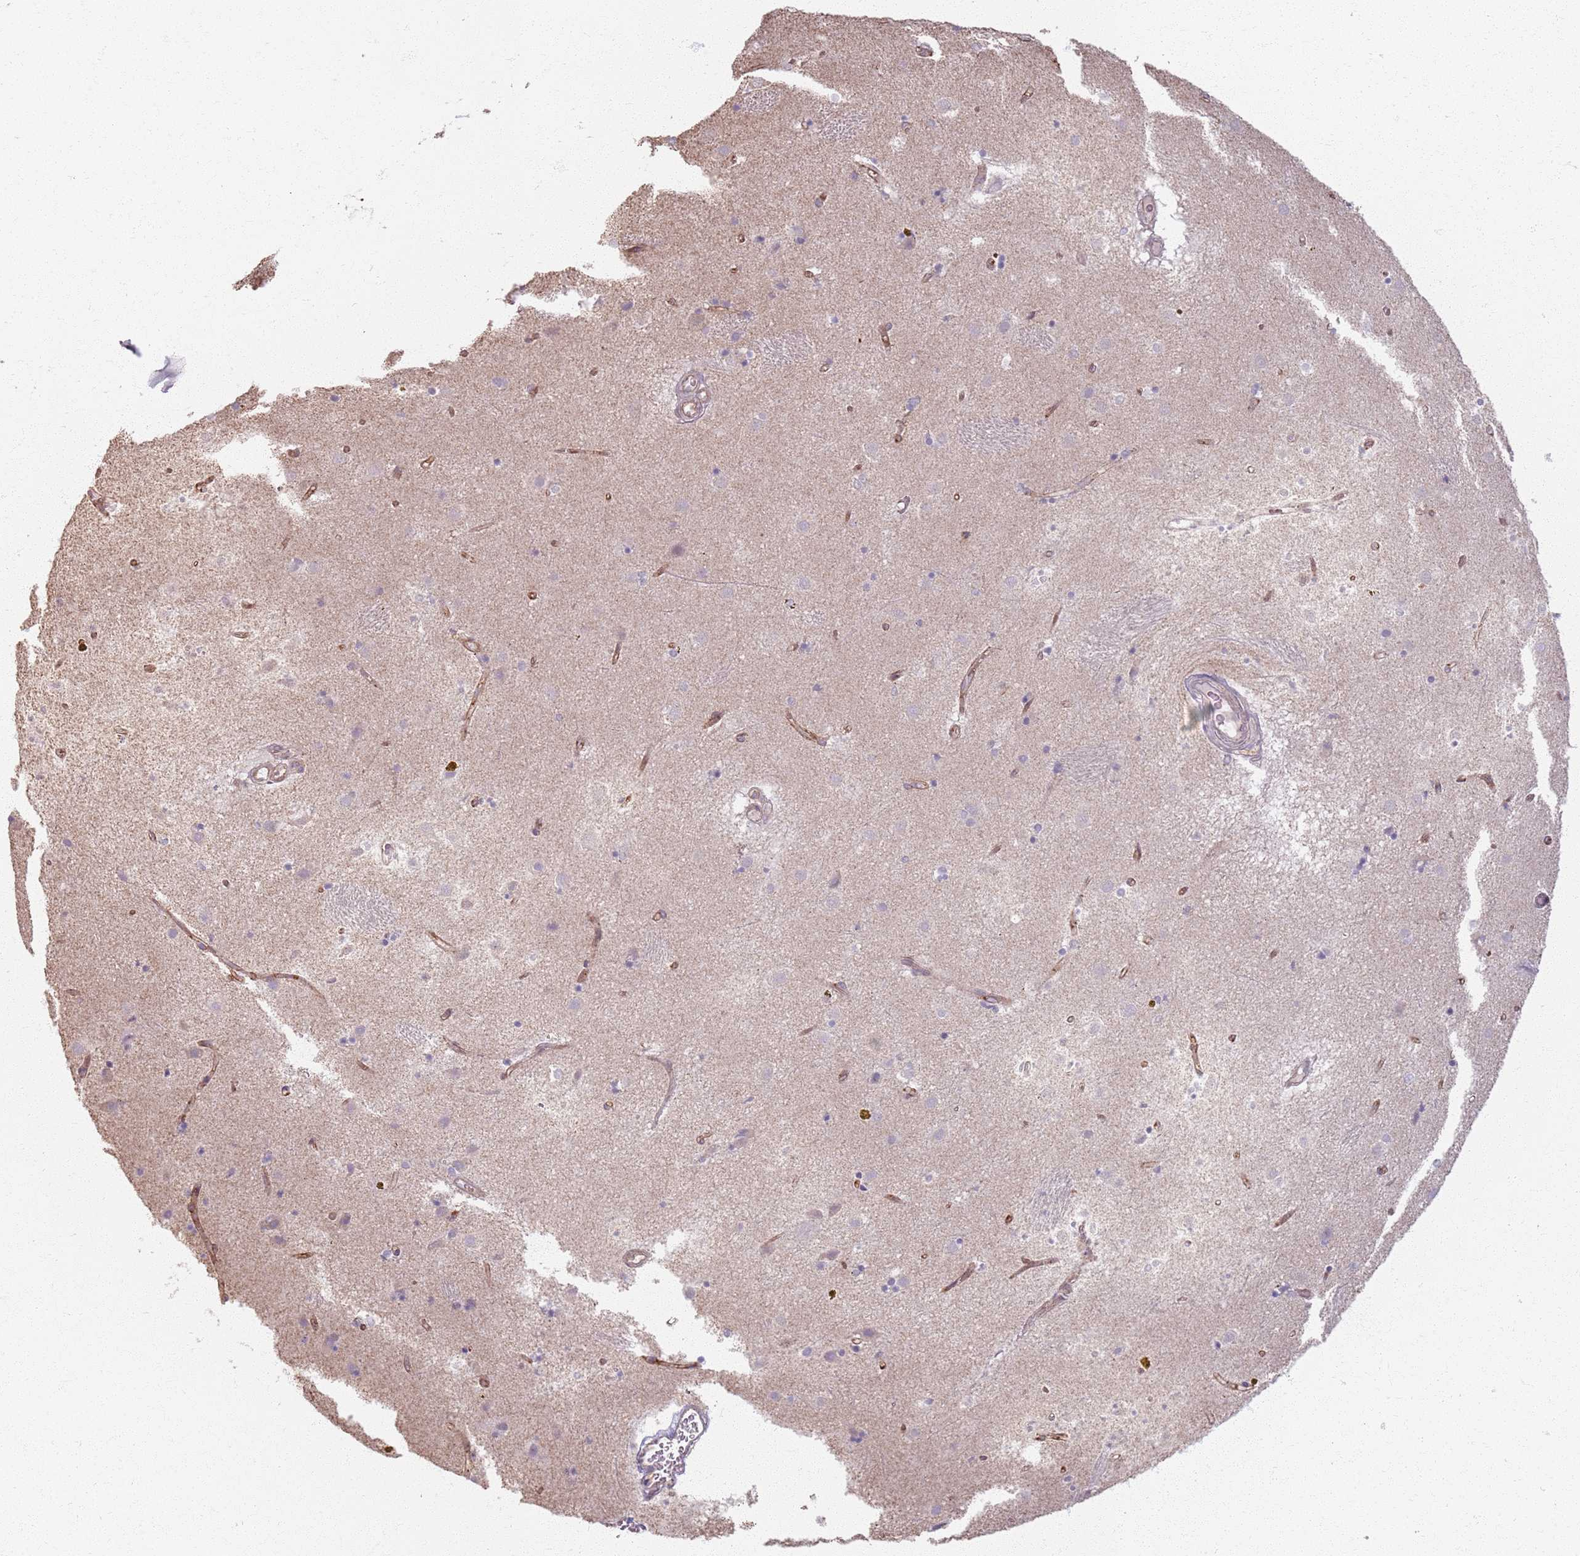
{"staining": {"intensity": "negative", "quantity": "none", "location": "none"}, "tissue": "caudate", "cell_type": "Glial cells", "image_type": "normal", "snomed": [{"axis": "morphology", "description": "Normal tissue, NOS"}, {"axis": "topography", "description": "Lateral ventricle wall"}], "caption": "Immunohistochemistry (IHC) histopathology image of unremarkable caudate: caudate stained with DAB displays no significant protein staining in glial cells. Brightfield microscopy of IHC stained with DAB (3,3'-diaminobenzidine) (brown) and hematoxylin (blue), captured at high magnification.", "gene": "KCNA5", "patient": {"sex": "male", "age": 70}}